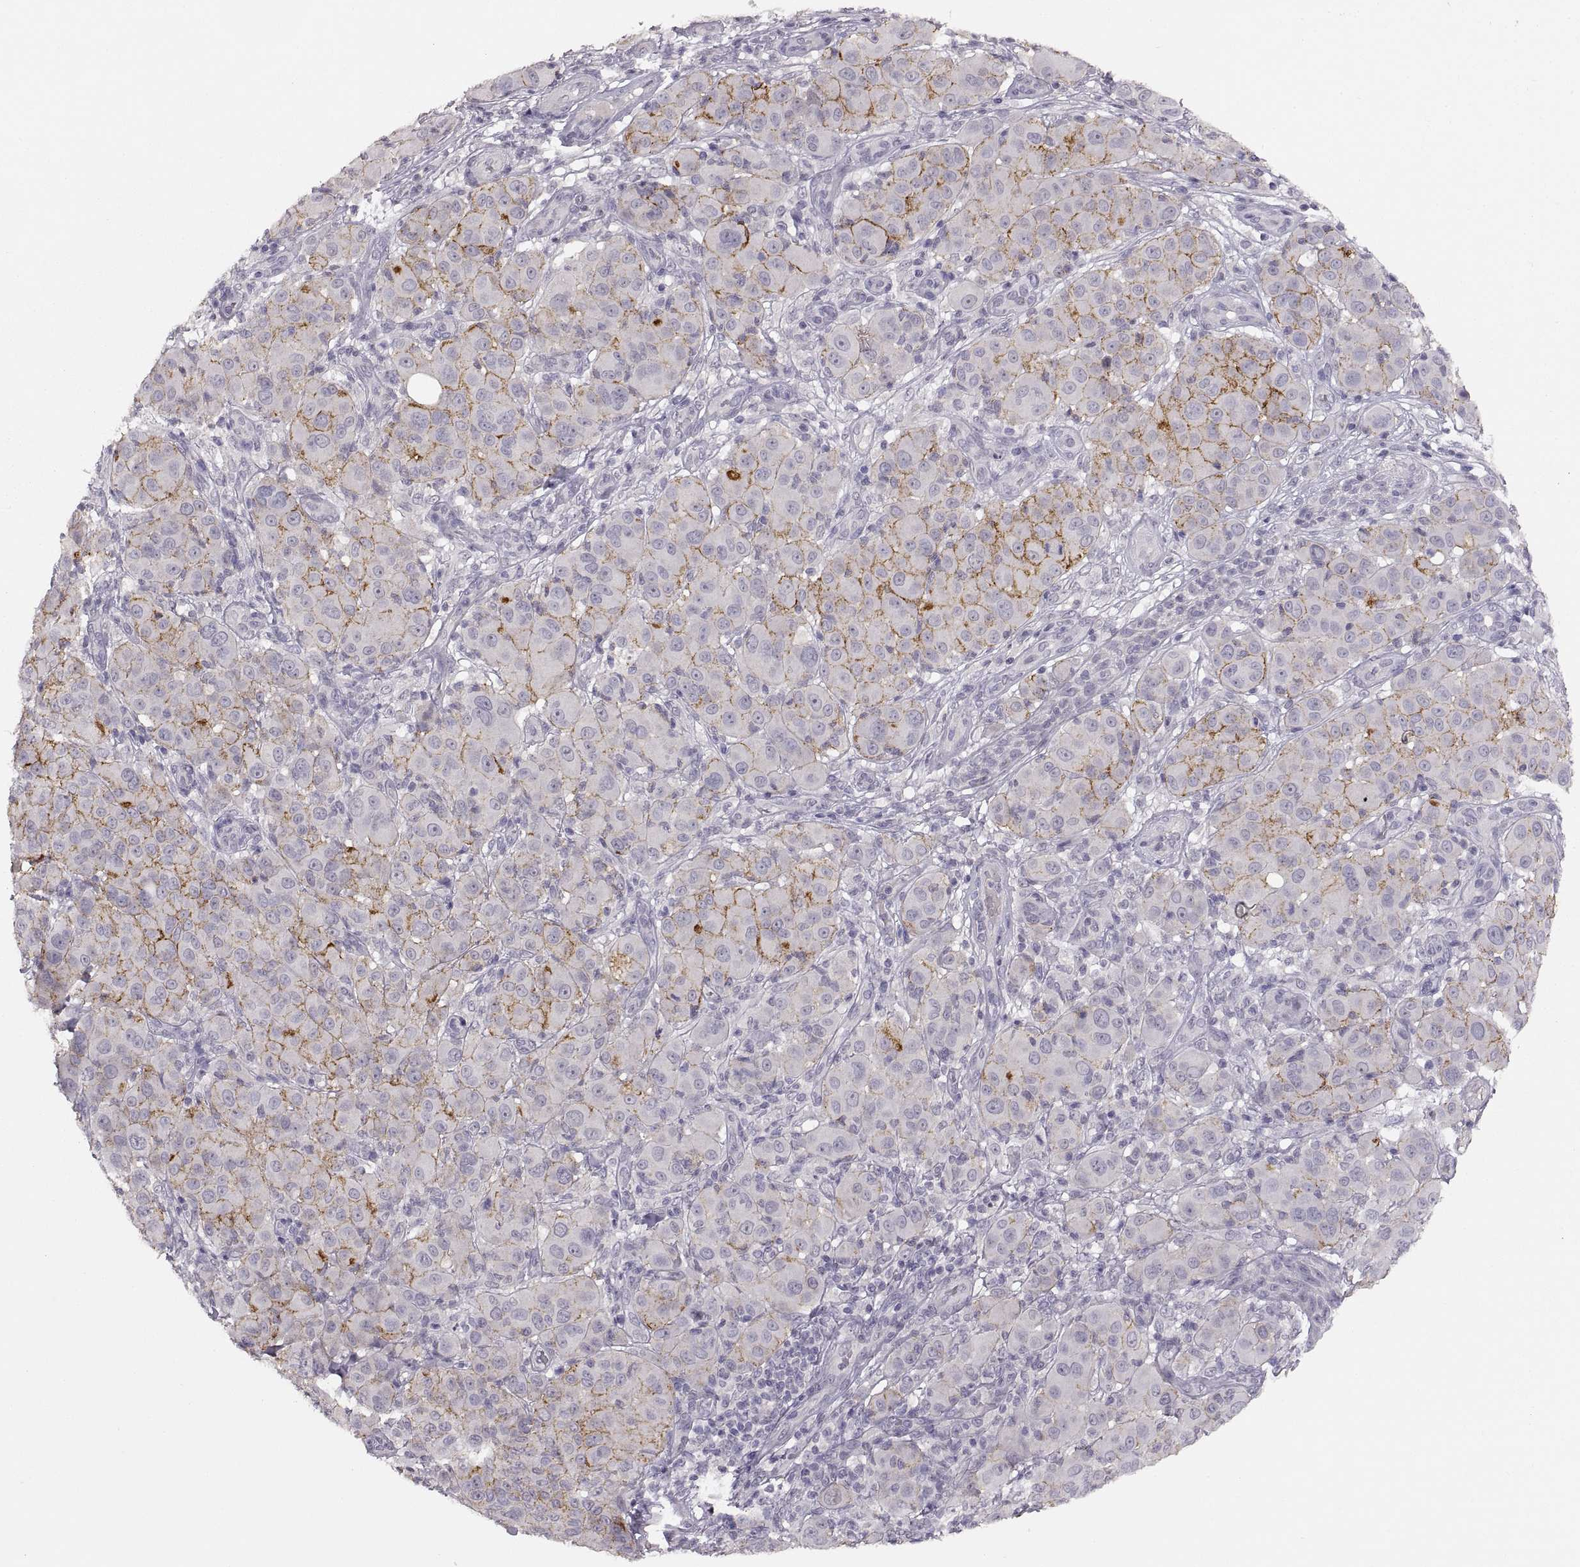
{"staining": {"intensity": "moderate", "quantity": ">75%", "location": "cytoplasmic/membranous"}, "tissue": "melanoma", "cell_type": "Tumor cells", "image_type": "cancer", "snomed": [{"axis": "morphology", "description": "Malignant melanoma, NOS"}, {"axis": "topography", "description": "Skin"}], "caption": "Protein expression analysis of human melanoma reveals moderate cytoplasmic/membranous positivity in about >75% of tumor cells. The staining is performed using DAB brown chromogen to label protein expression. The nuclei are counter-stained blue using hematoxylin.", "gene": "CDH2", "patient": {"sex": "female", "age": 87}}